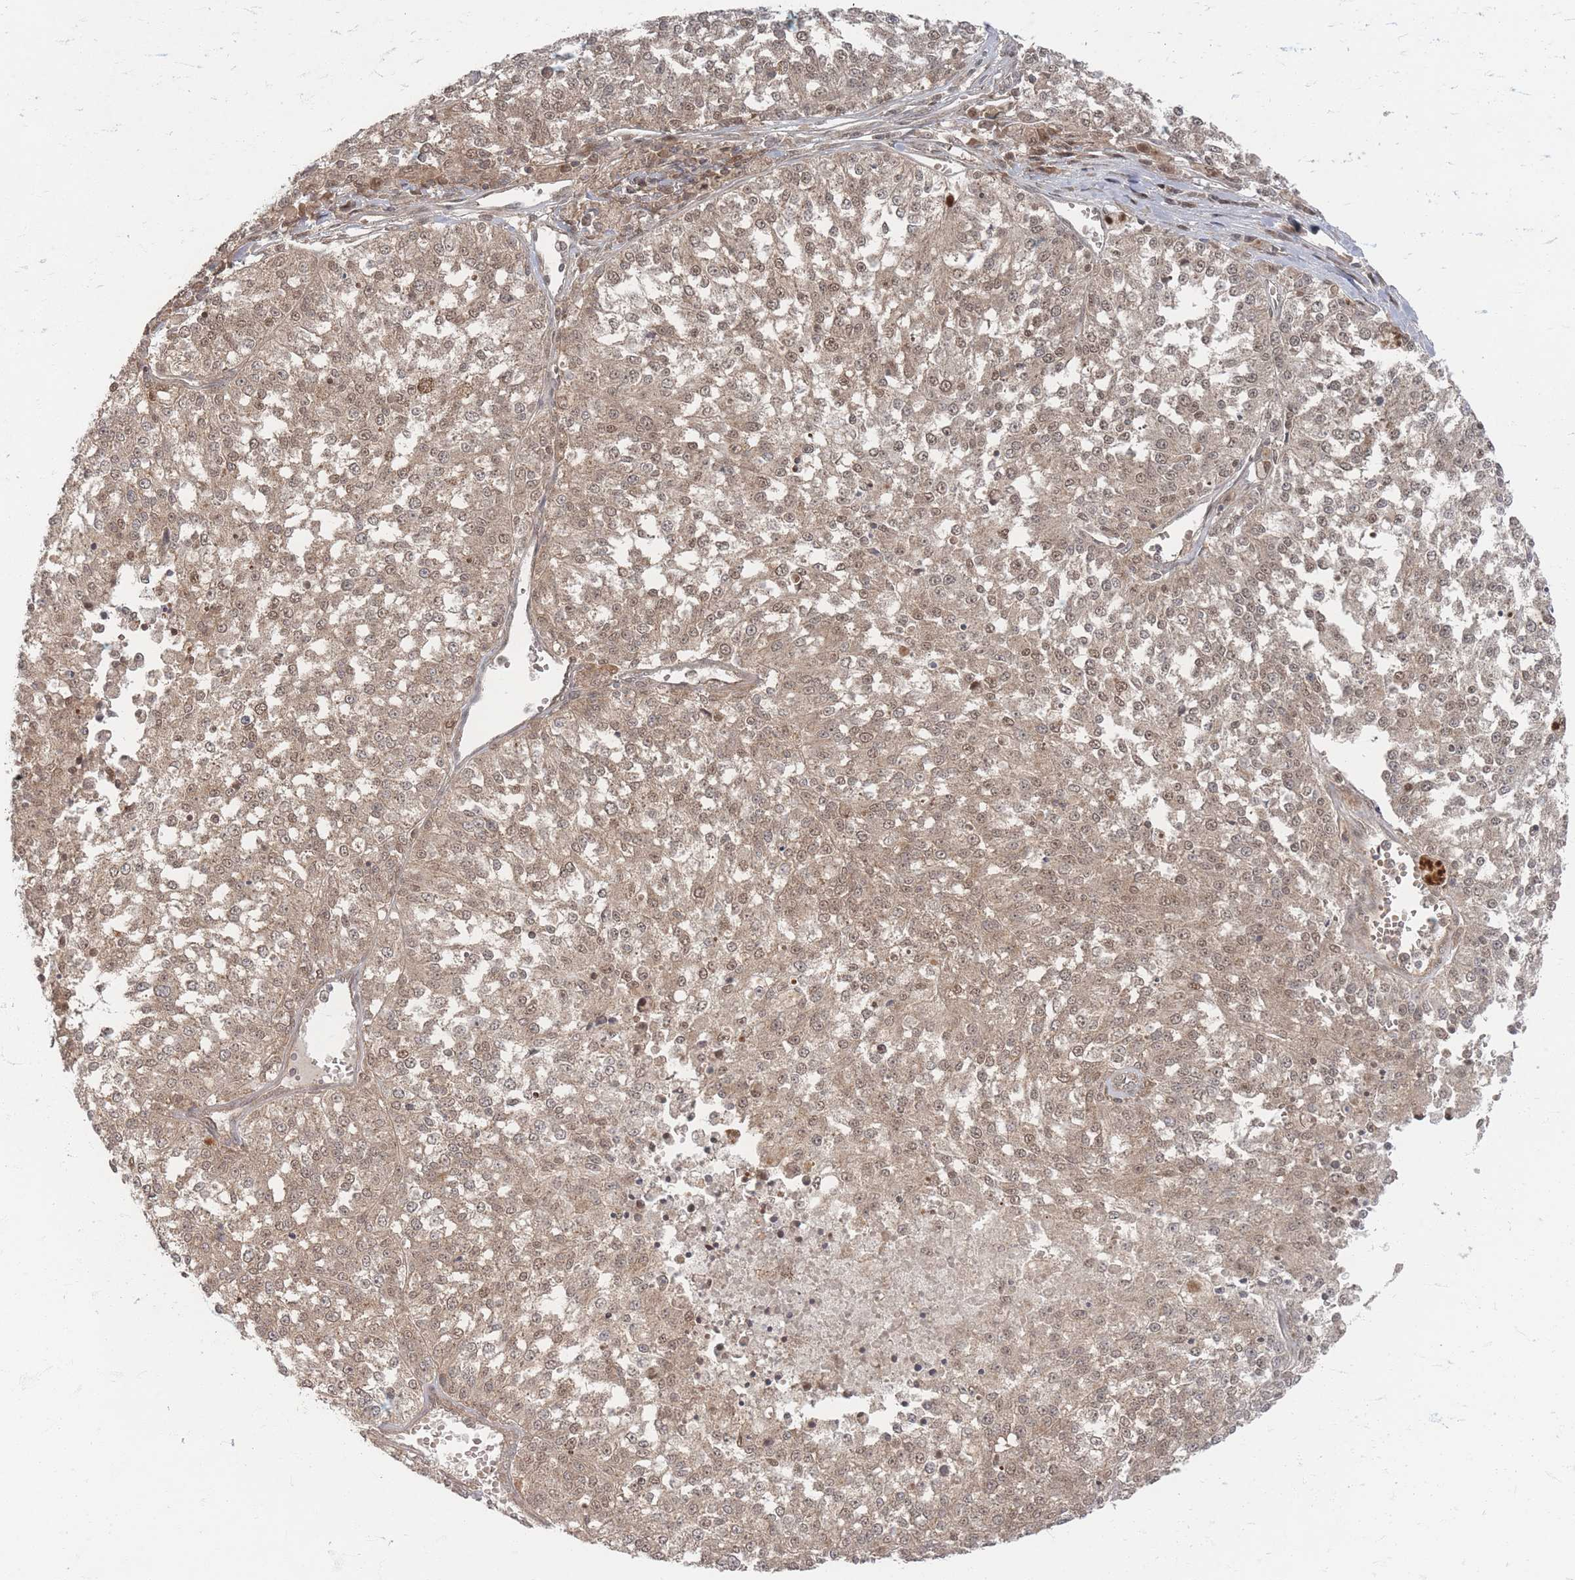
{"staining": {"intensity": "weak", "quantity": ">75%", "location": "cytoplasmic/membranous,nuclear"}, "tissue": "melanoma", "cell_type": "Tumor cells", "image_type": "cancer", "snomed": [{"axis": "morphology", "description": "Malignant melanoma, NOS"}, {"axis": "topography", "description": "Skin"}], "caption": "Immunohistochemistry histopathology image of neoplastic tissue: malignant melanoma stained using immunohistochemistry (IHC) demonstrates low levels of weak protein expression localized specifically in the cytoplasmic/membranous and nuclear of tumor cells, appearing as a cytoplasmic/membranous and nuclear brown color.", "gene": "PSMD9", "patient": {"sex": "female", "age": 64}}